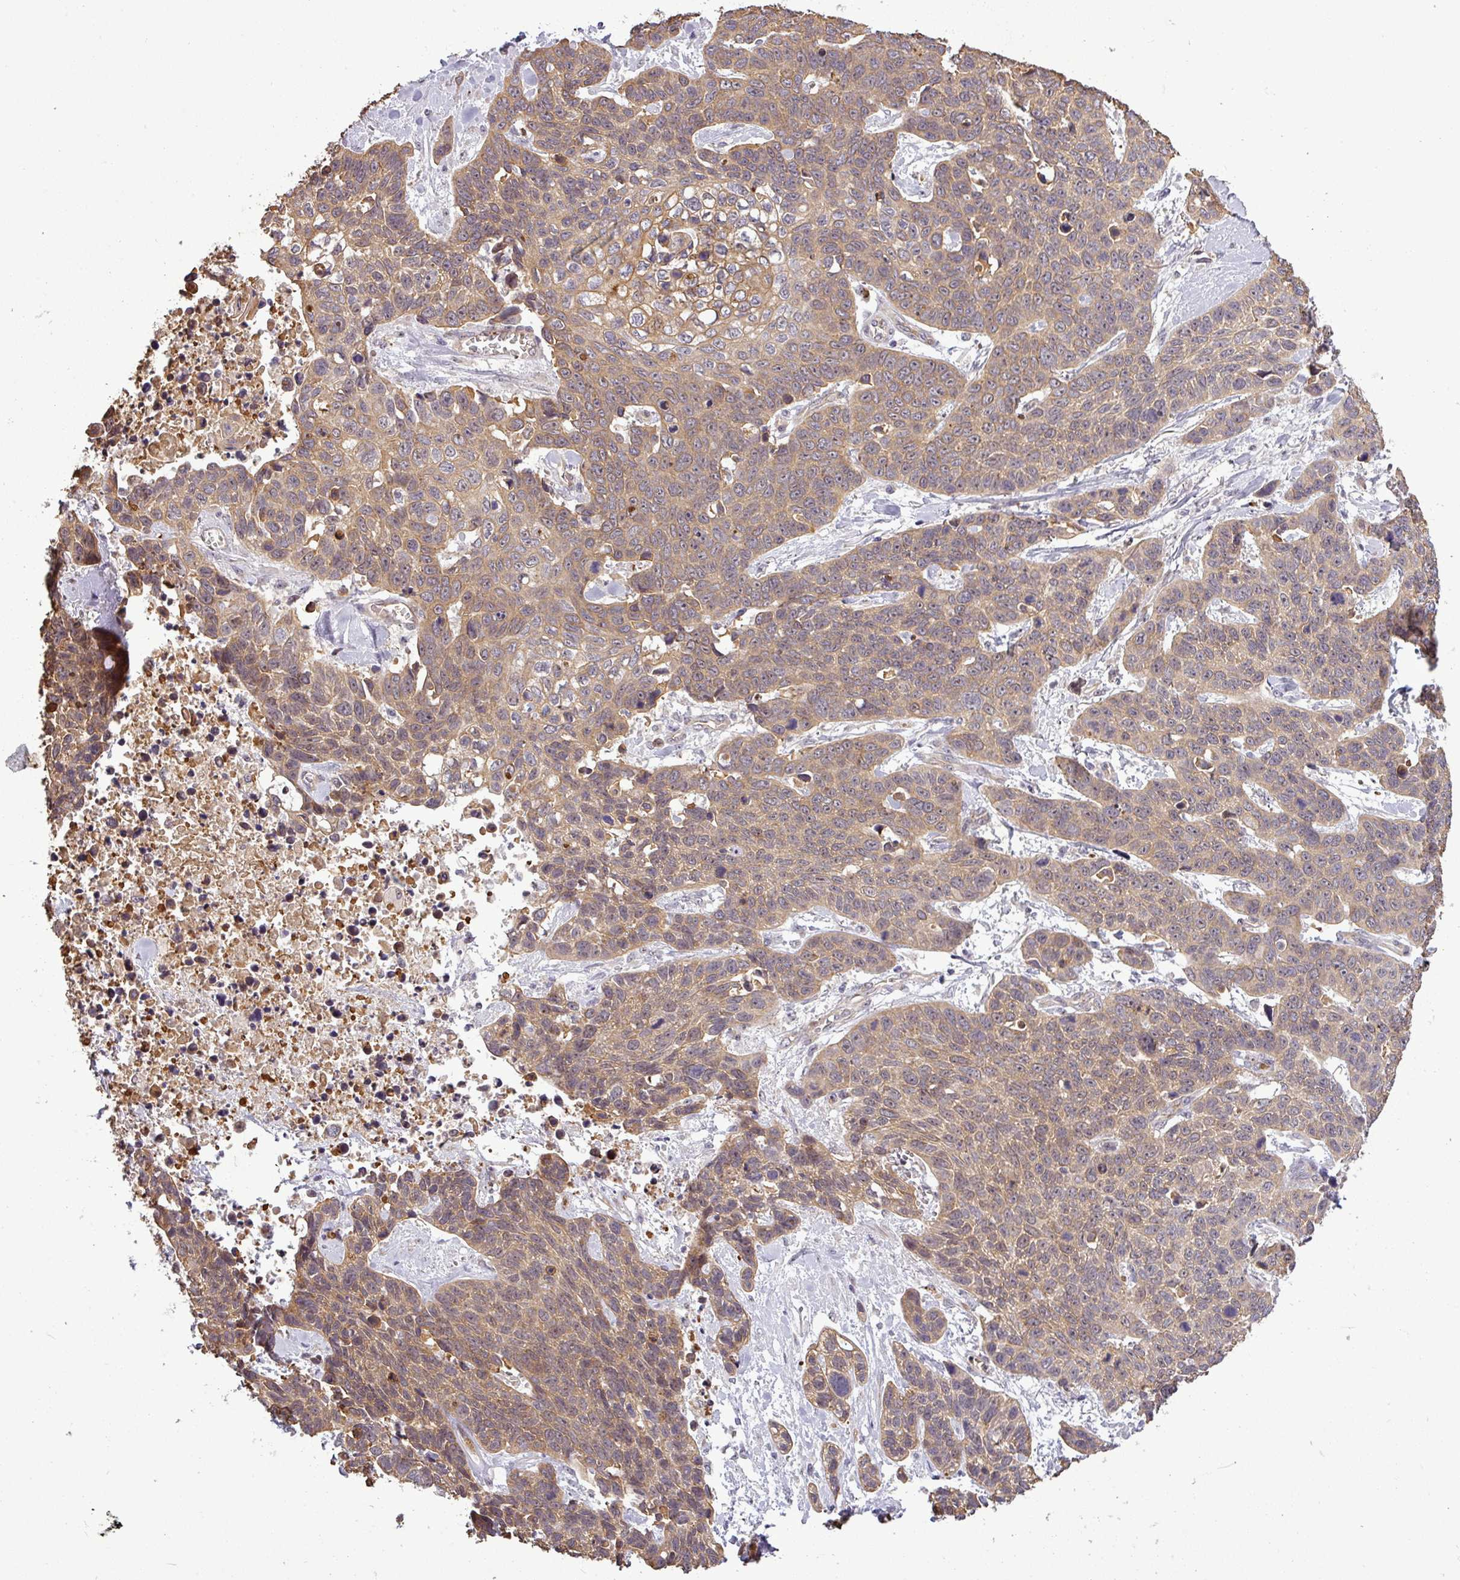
{"staining": {"intensity": "moderate", "quantity": ">75%", "location": "cytoplasmic/membranous"}, "tissue": "lung cancer", "cell_type": "Tumor cells", "image_type": "cancer", "snomed": [{"axis": "morphology", "description": "Squamous cell carcinoma, NOS"}, {"axis": "topography", "description": "Lung"}], "caption": "Immunohistochemical staining of human squamous cell carcinoma (lung) exhibits moderate cytoplasmic/membranous protein expression in approximately >75% of tumor cells.", "gene": "PCDH1", "patient": {"sex": "male", "age": 62}}